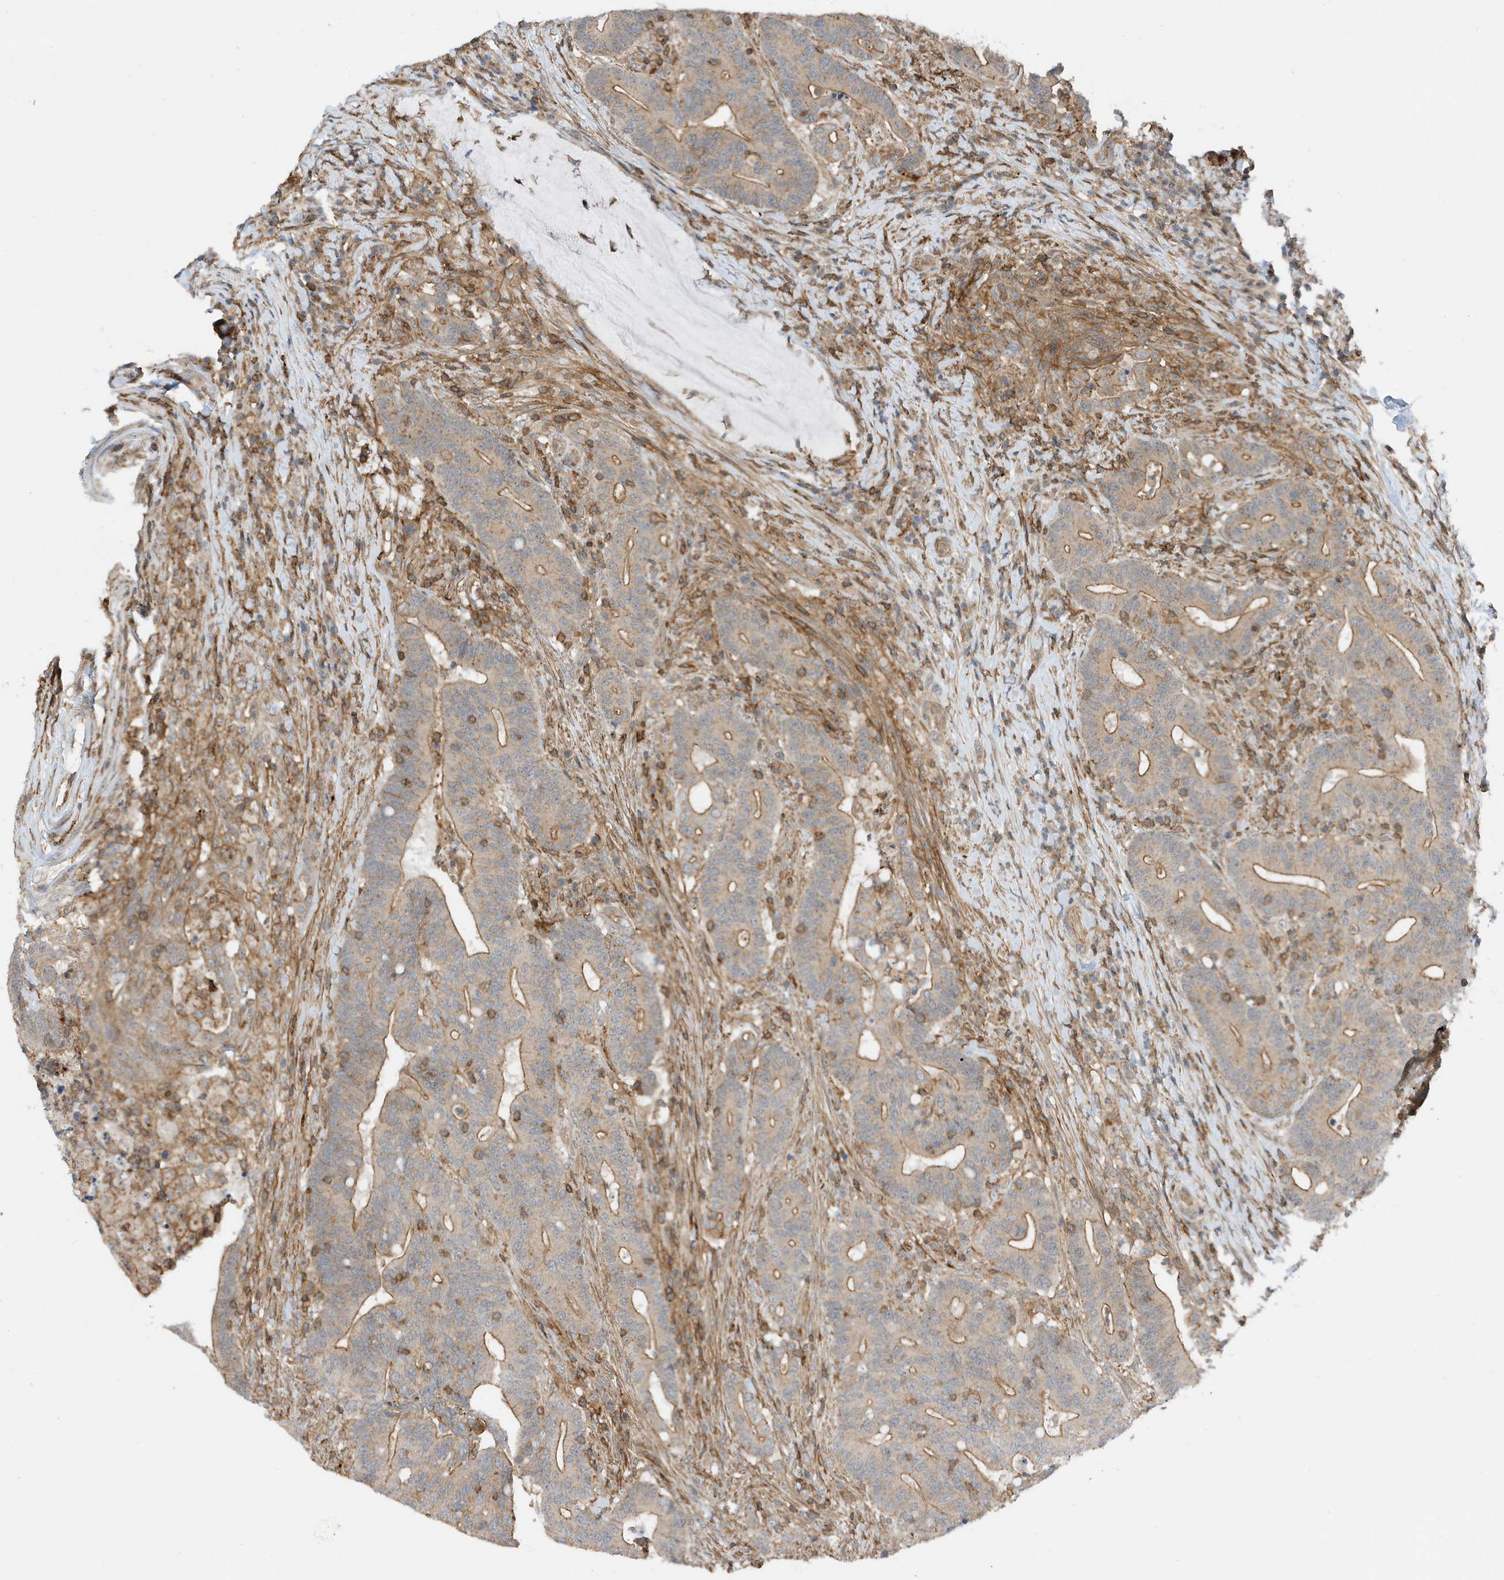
{"staining": {"intensity": "moderate", "quantity": "25%-75%", "location": "cytoplasmic/membranous"}, "tissue": "colorectal cancer", "cell_type": "Tumor cells", "image_type": "cancer", "snomed": [{"axis": "morphology", "description": "Adenocarcinoma, NOS"}, {"axis": "topography", "description": "Colon"}], "caption": "Immunohistochemical staining of colorectal cancer (adenocarcinoma) displays moderate cytoplasmic/membranous protein expression in approximately 25%-75% of tumor cells.", "gene": "TATDN3", "patient": {"sex": "female", "age": 66}}